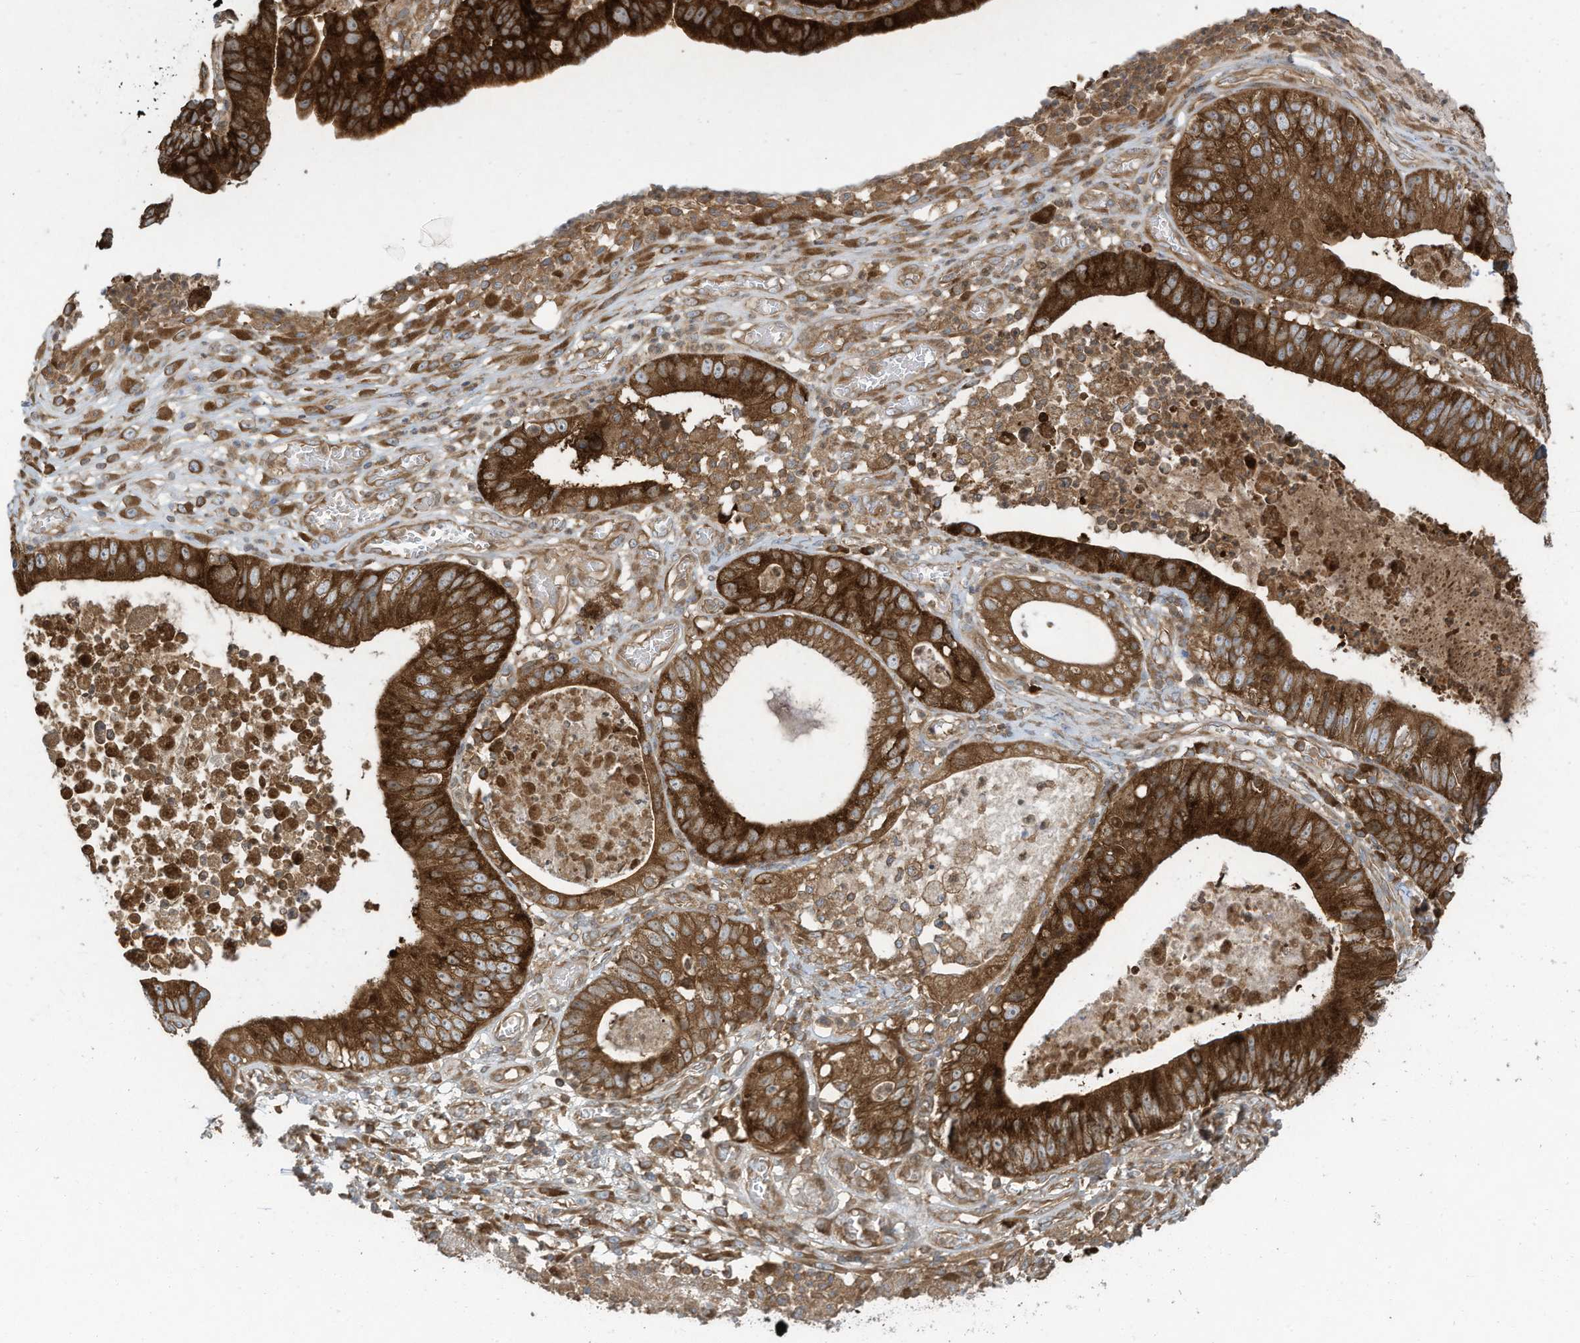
{"staining": {"intensity": "strong", "quantity": ">75%", "location": "cytoplasmic/membranous"}, "tissue": "stomach cancer", "cell_type": "Tumor cells", "image_type": "cancer", "snomed": [{"axis": "morphology", "description": "Adenocarcinoma, NOS"}, {"axis": "topography", "description": "Stomach"}], "caption": "Human stomach cancer (adenocarcinoma) stained with a brown dye displays strong cytoplasmic/membranous positive positivity in about >75% of tumor cells.", "gene": "OLA1", "patient": {"sex": "male", "age": 59}}